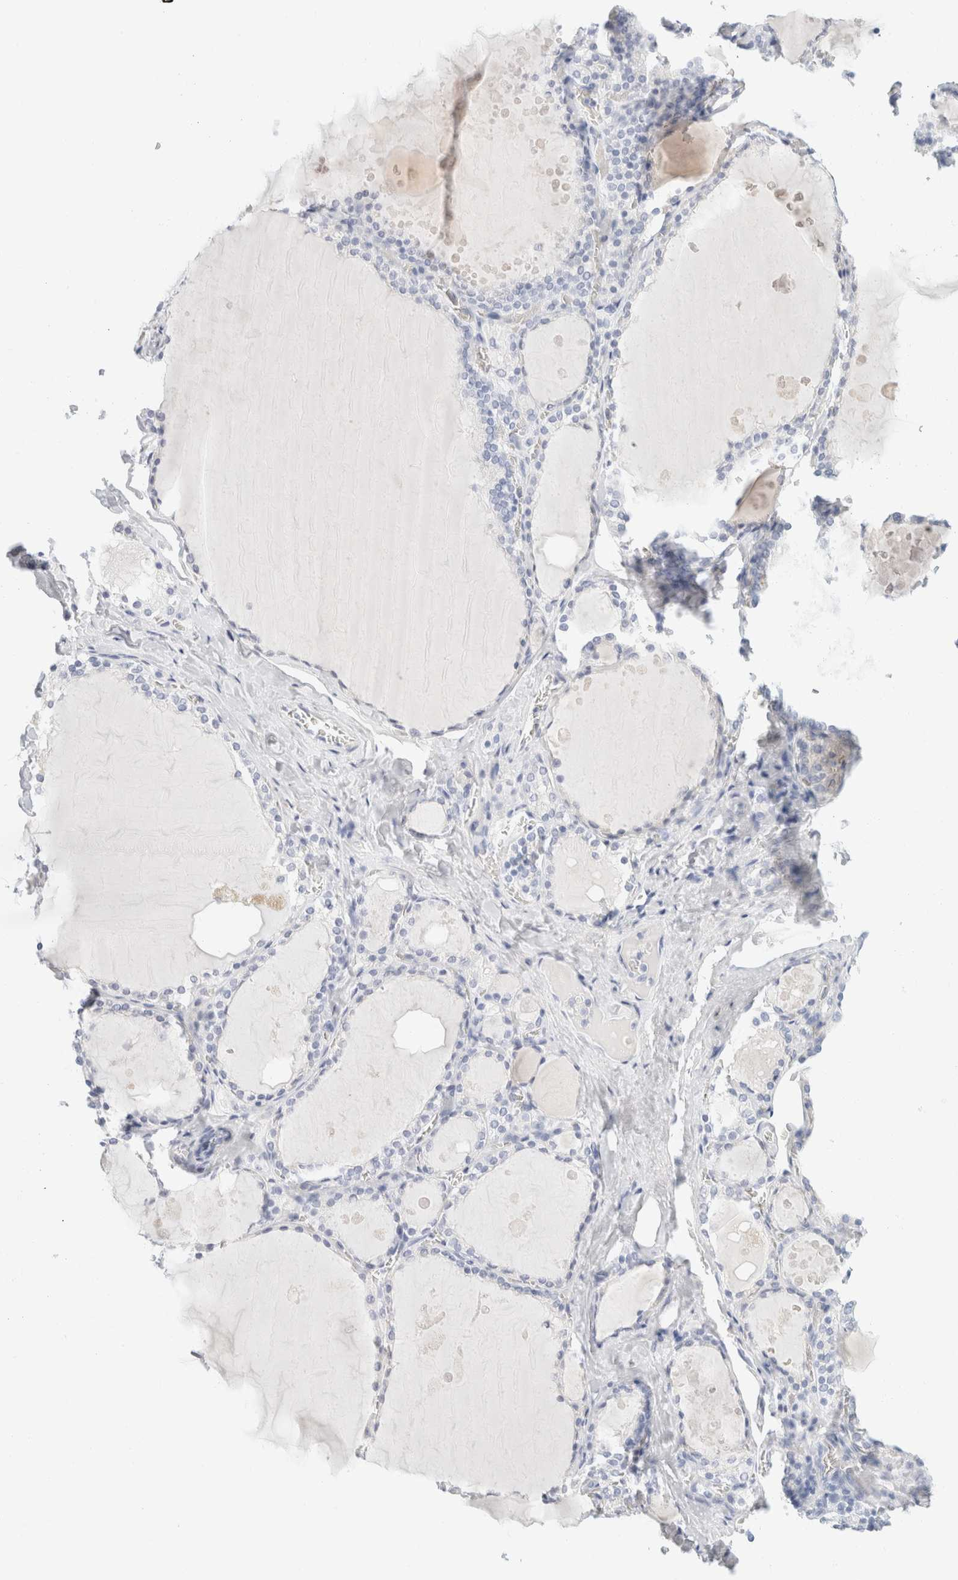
{"staining": {"intensity": "negative", "quantity": "none", "location": "none"}, "tissue": "thyroid gland", "cell_type": "Glandular cells", "image_type": "normal", "snomed": [{"axis": "morphology", "description": "Normal tissue, NOS"}, {"axis": "topography", "description": "Thyroid gland"}], "caption": "This is an immunohistochemistry photomicrograph of unremarkable thyroid gland. There is no staining in glandular cells.", "gene": "KRT20", "patient": {"sex": "male", "age": 56}}